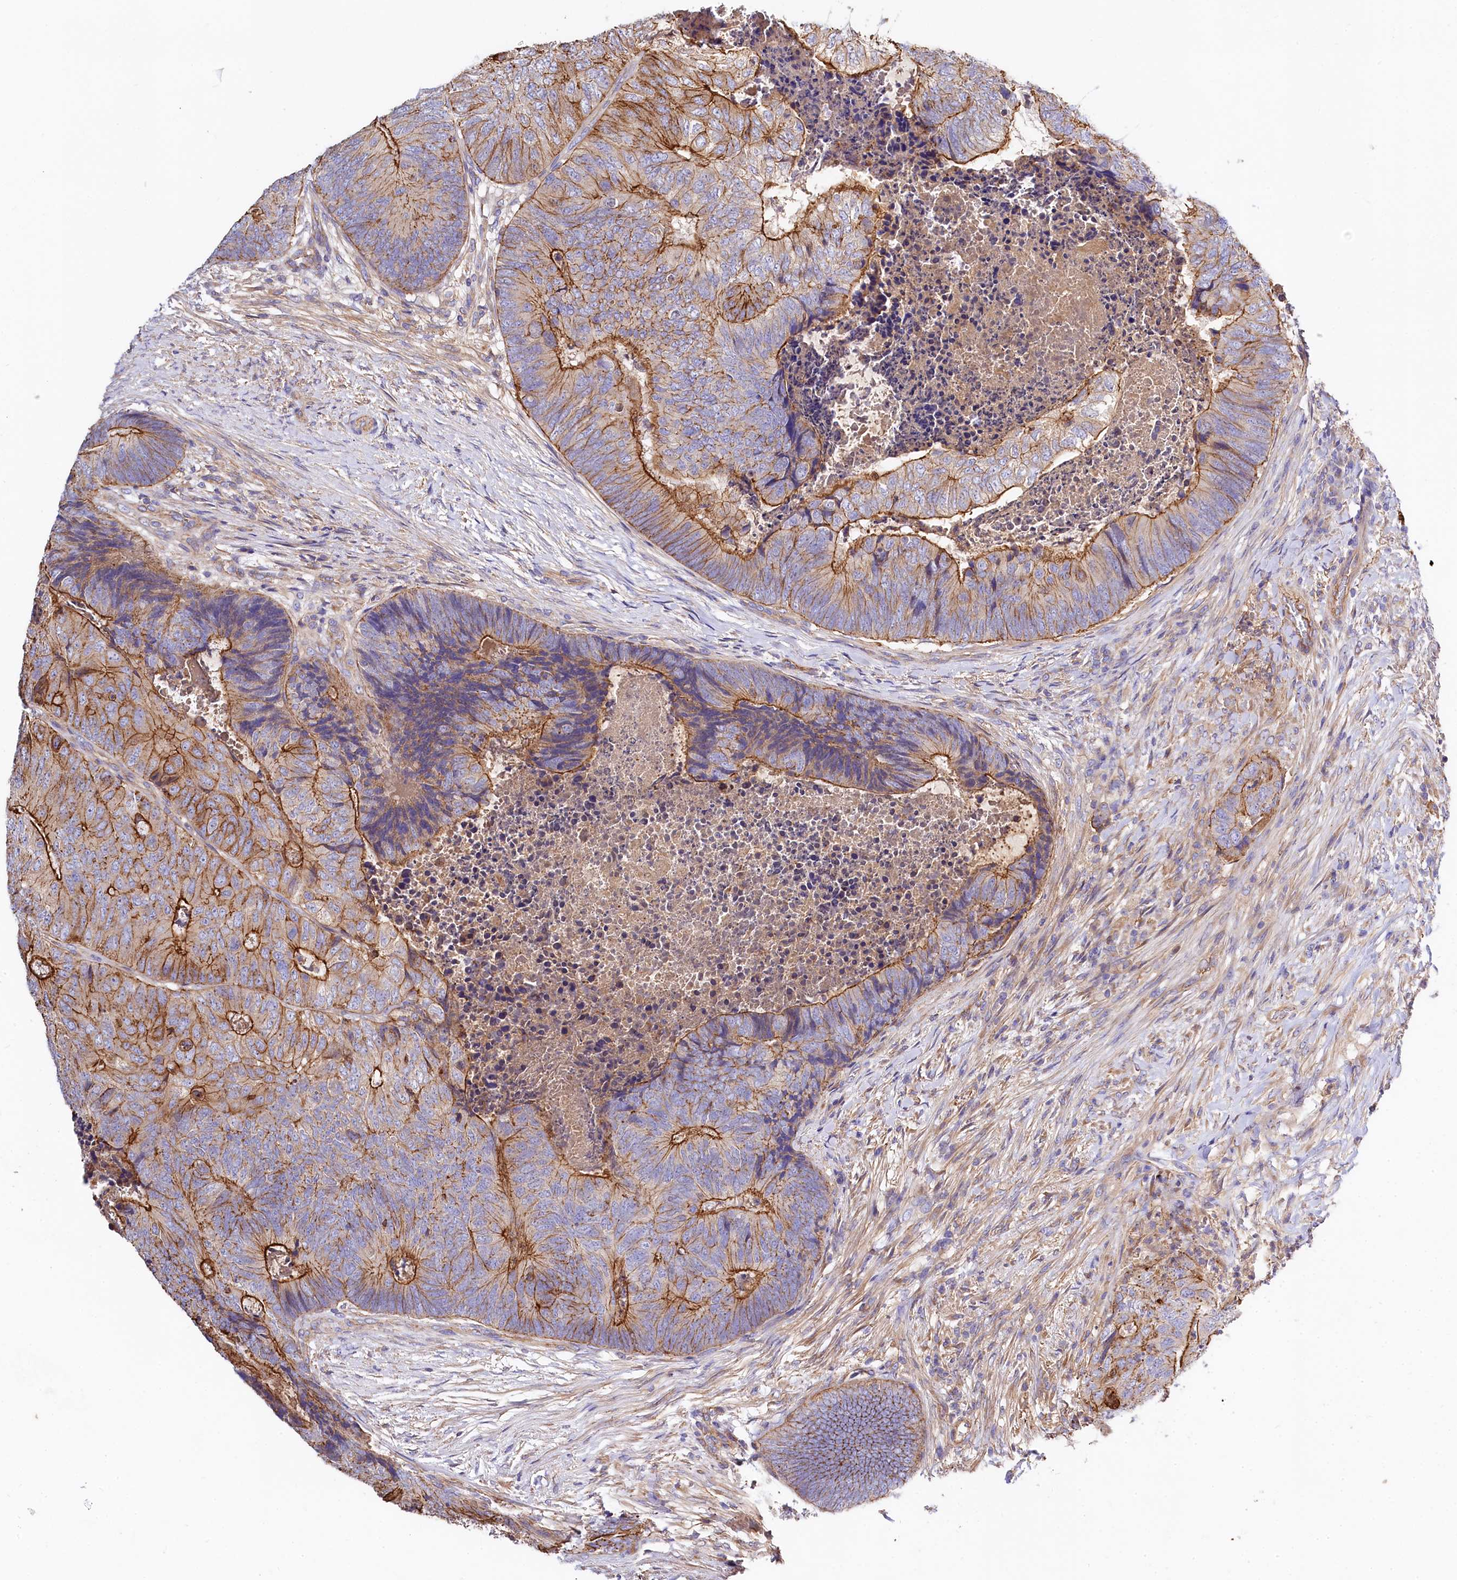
{"staining": {"intensity": "moderate", "quantity": ">75%", "location": "cytoplasmic/membranous"}, "tissue": "colorectal cancer", "cell_type": "Tumor cells", "image_type": "cancer", "snomed": [{"axis": "morphology", "description": "Adenocarcinoma, NOS"}, {"axis": "topography", "description": "Colon"}], "caption": "This is a photomicrograph of immunohistochemistry (IHC) staining of colorectal cancer, which shows moderate staining in the cytoplasmic/membranous of tumor cells.", "gene": "FCHSD2", "patient": {"sex": "female", "age": 67}}